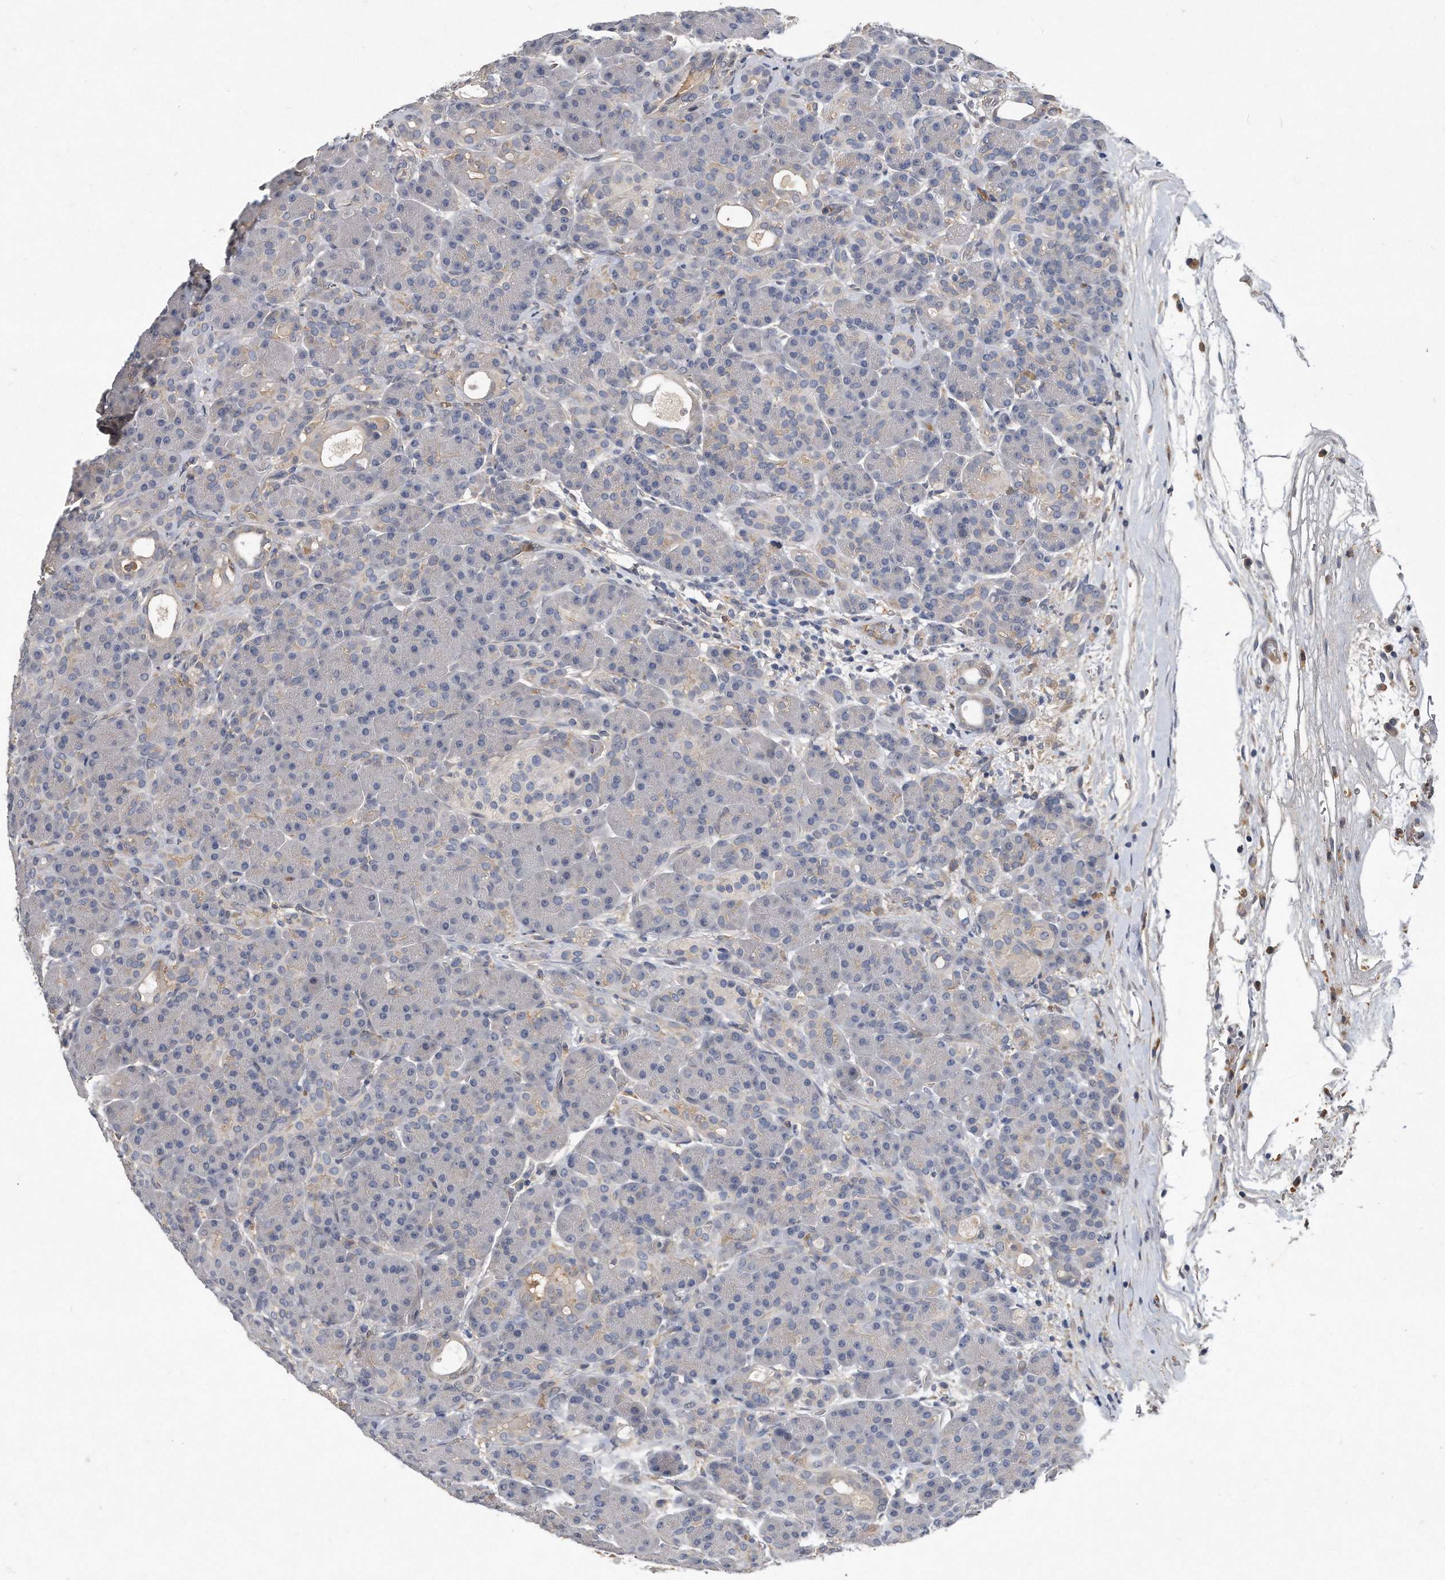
{"staining": {"intensity": "negative", "quantity": "none", "location": "none"}, "tissue": "pancreas", "cell_type": "Exocrine glandular cells", "image_type": "normal", "snomed": [{"axis": "morphology", "description": "Normal tissue, NOS"}, {"axis": "topography", "description": "Pancreas"}], "caption": "A high-resolution histopathology image shows immunohistochemistry staining of benign pancreas, which exhibits no significant staining in exocrine glandular cells. (IHC, brightfield microscopy, high magnification).", "gene": "HOMER3", "patient": {"sex": "male", "age": 63}}